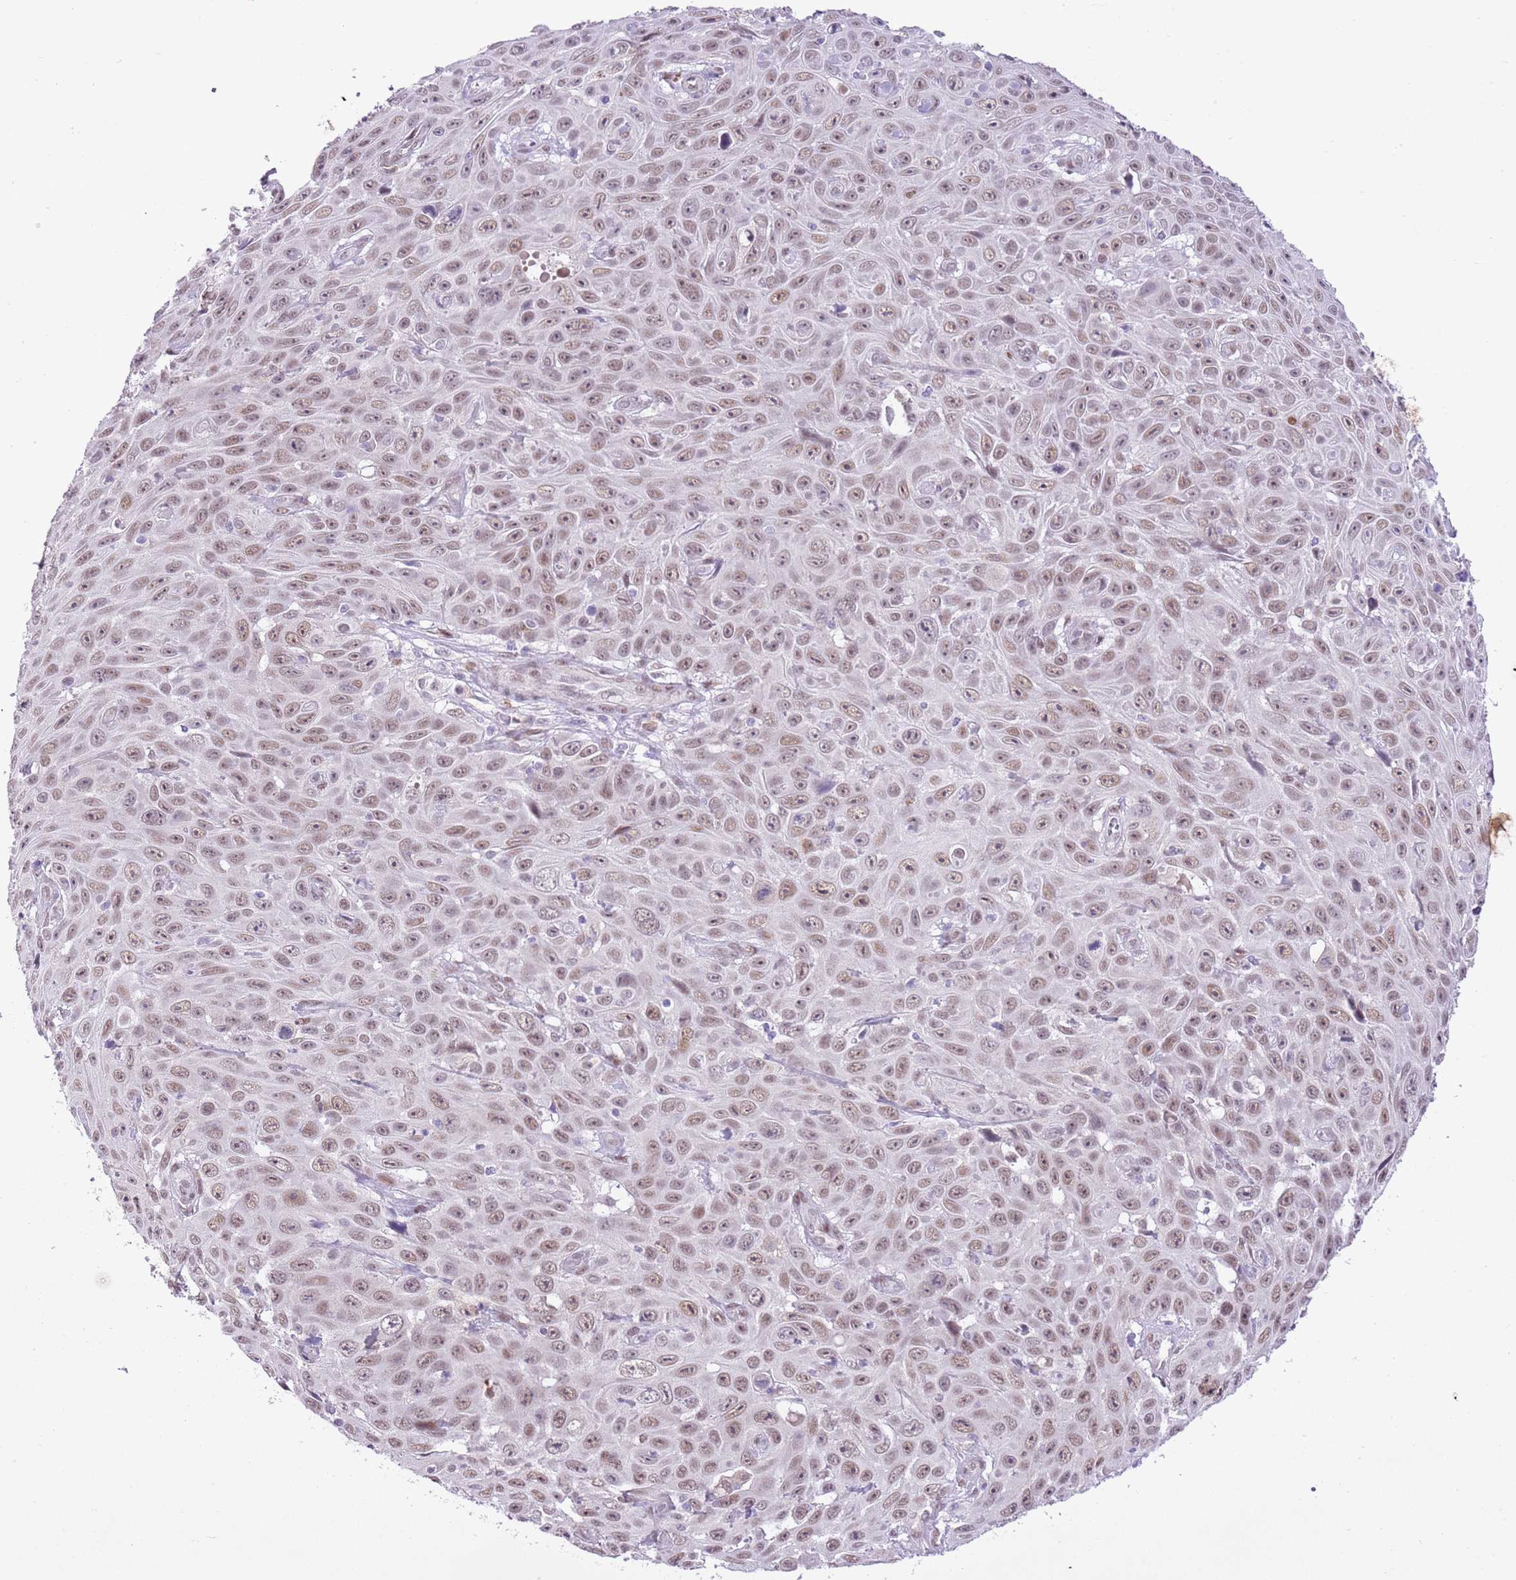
{"staining": {"intensity": "weak", "quantity": "25%-75%", "location": "nuclear"}, "tissue": "skin cancer", "cell_type": "Tumor cells", "image_type": "cancer", "snomed": [{"axis": "morphology", "description": "Squamous cell carcinoma, NOS"}, {"axis": "topography", "description": "Skin"}], "caption": "Tumor cells exhibit weak nuclear positivity in approximately 25%-75% of cells in skin cancer. (brown staining indicates protein expression, while blue staining denotes nuclei).", "gene": "NACC2", "patient": {"sex": "male", "age": 82}}